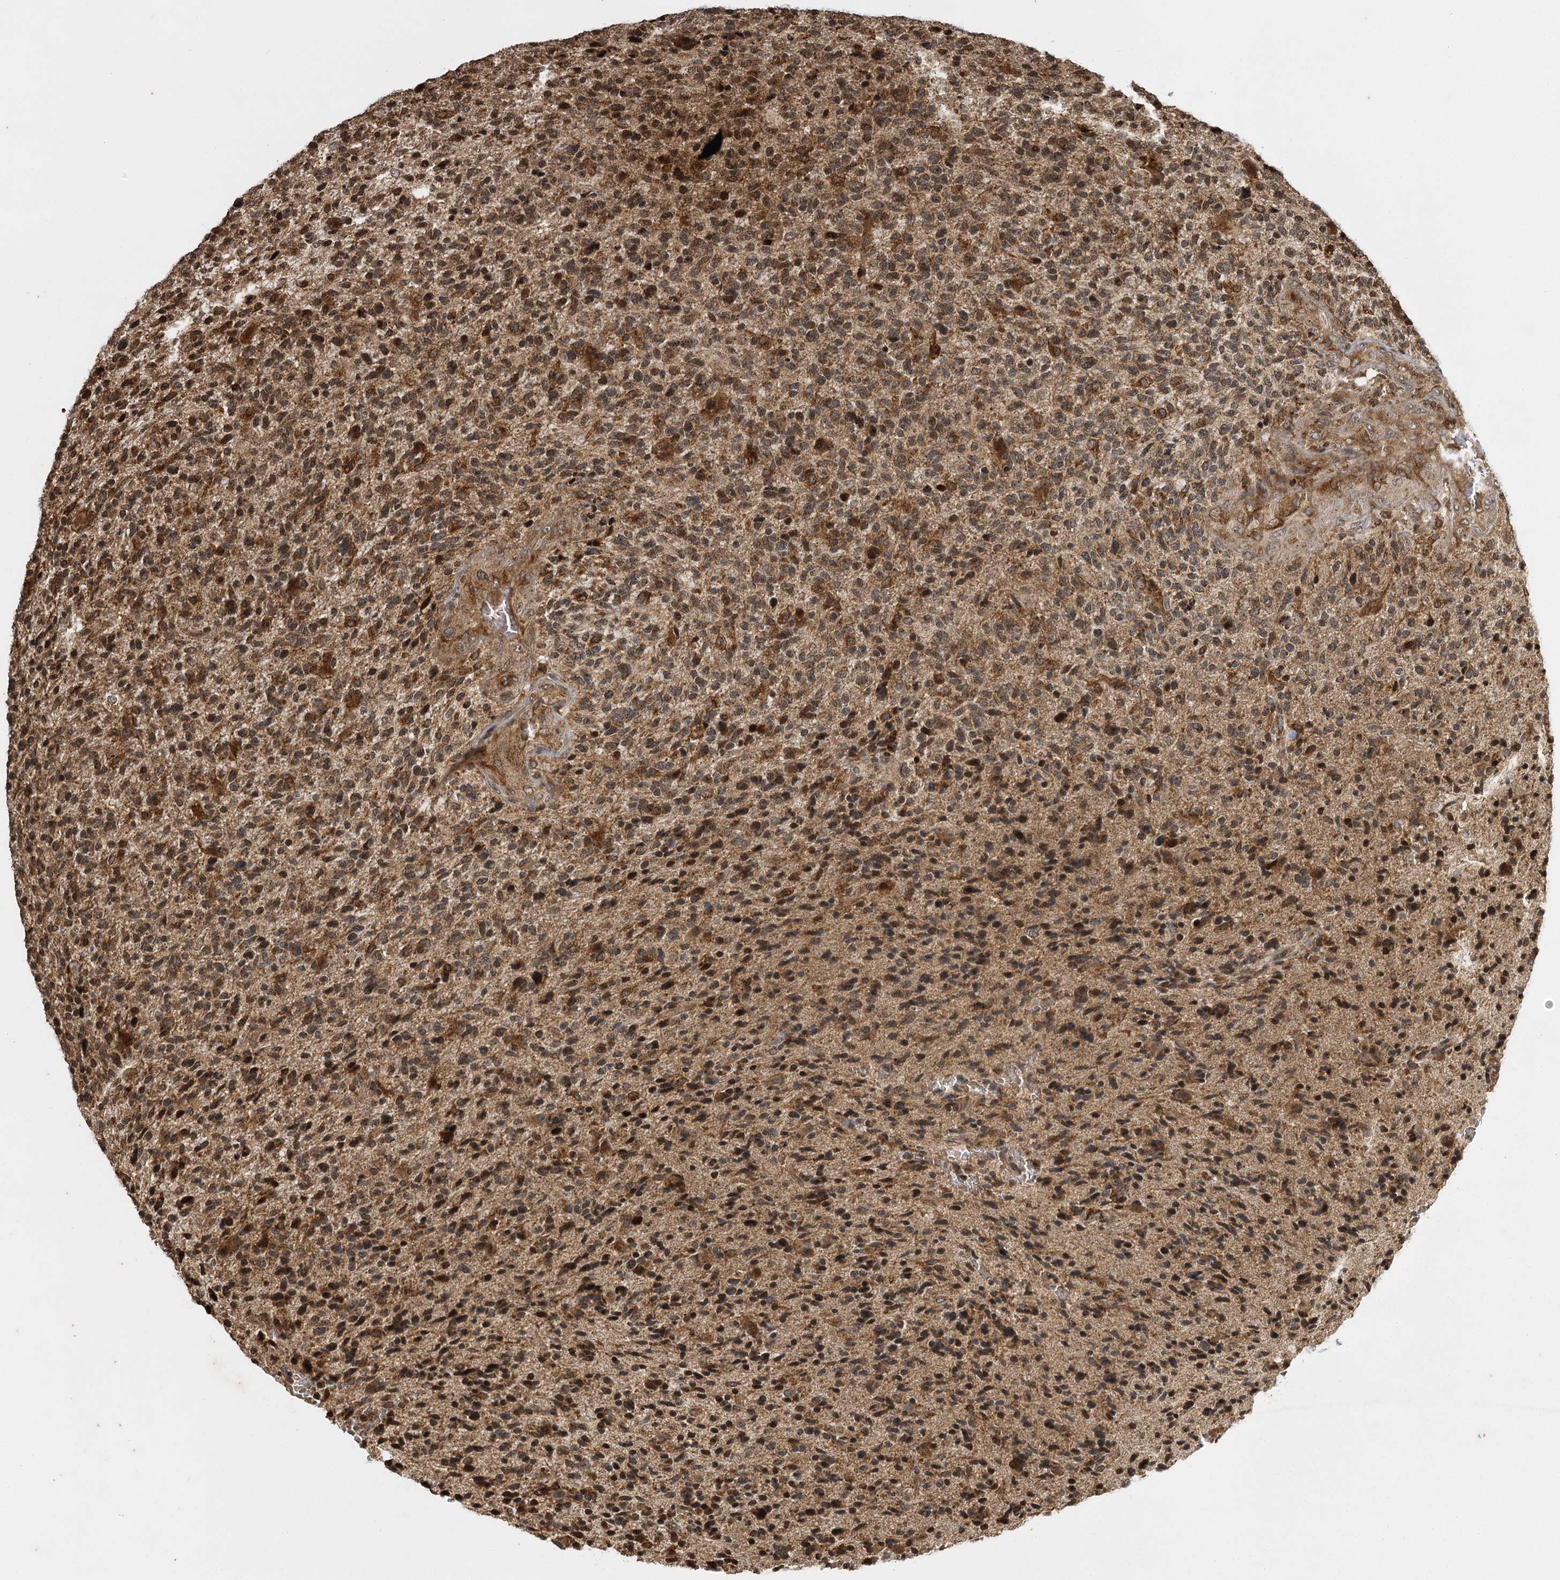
{"staining": {"intensity": "moderate", "quantity": "25%-75%", "location": "cytoplasmic/membranous,nuclear"}, "tissue": "glioma", "cell_type": "Tumor cells", "image_type": "cancer", "snomed": [{"axis": "morphology", "description": "Glioma, malignant, High grade"}, {"axis": "topography", "description": "Brain"}], "caption": "A medium amount of moderate cytoplasmic/membranous and nuclear expression is seen in about 25%-75% of tumor cells in malignant glioma (high-grade) tissue. Using DAB (brown) and hematoxylin (blue) stains, captured at high magnification using brightfield microscopy.", "gene": "IL11RA", "patient": {"sex": "male", "age": 72}}